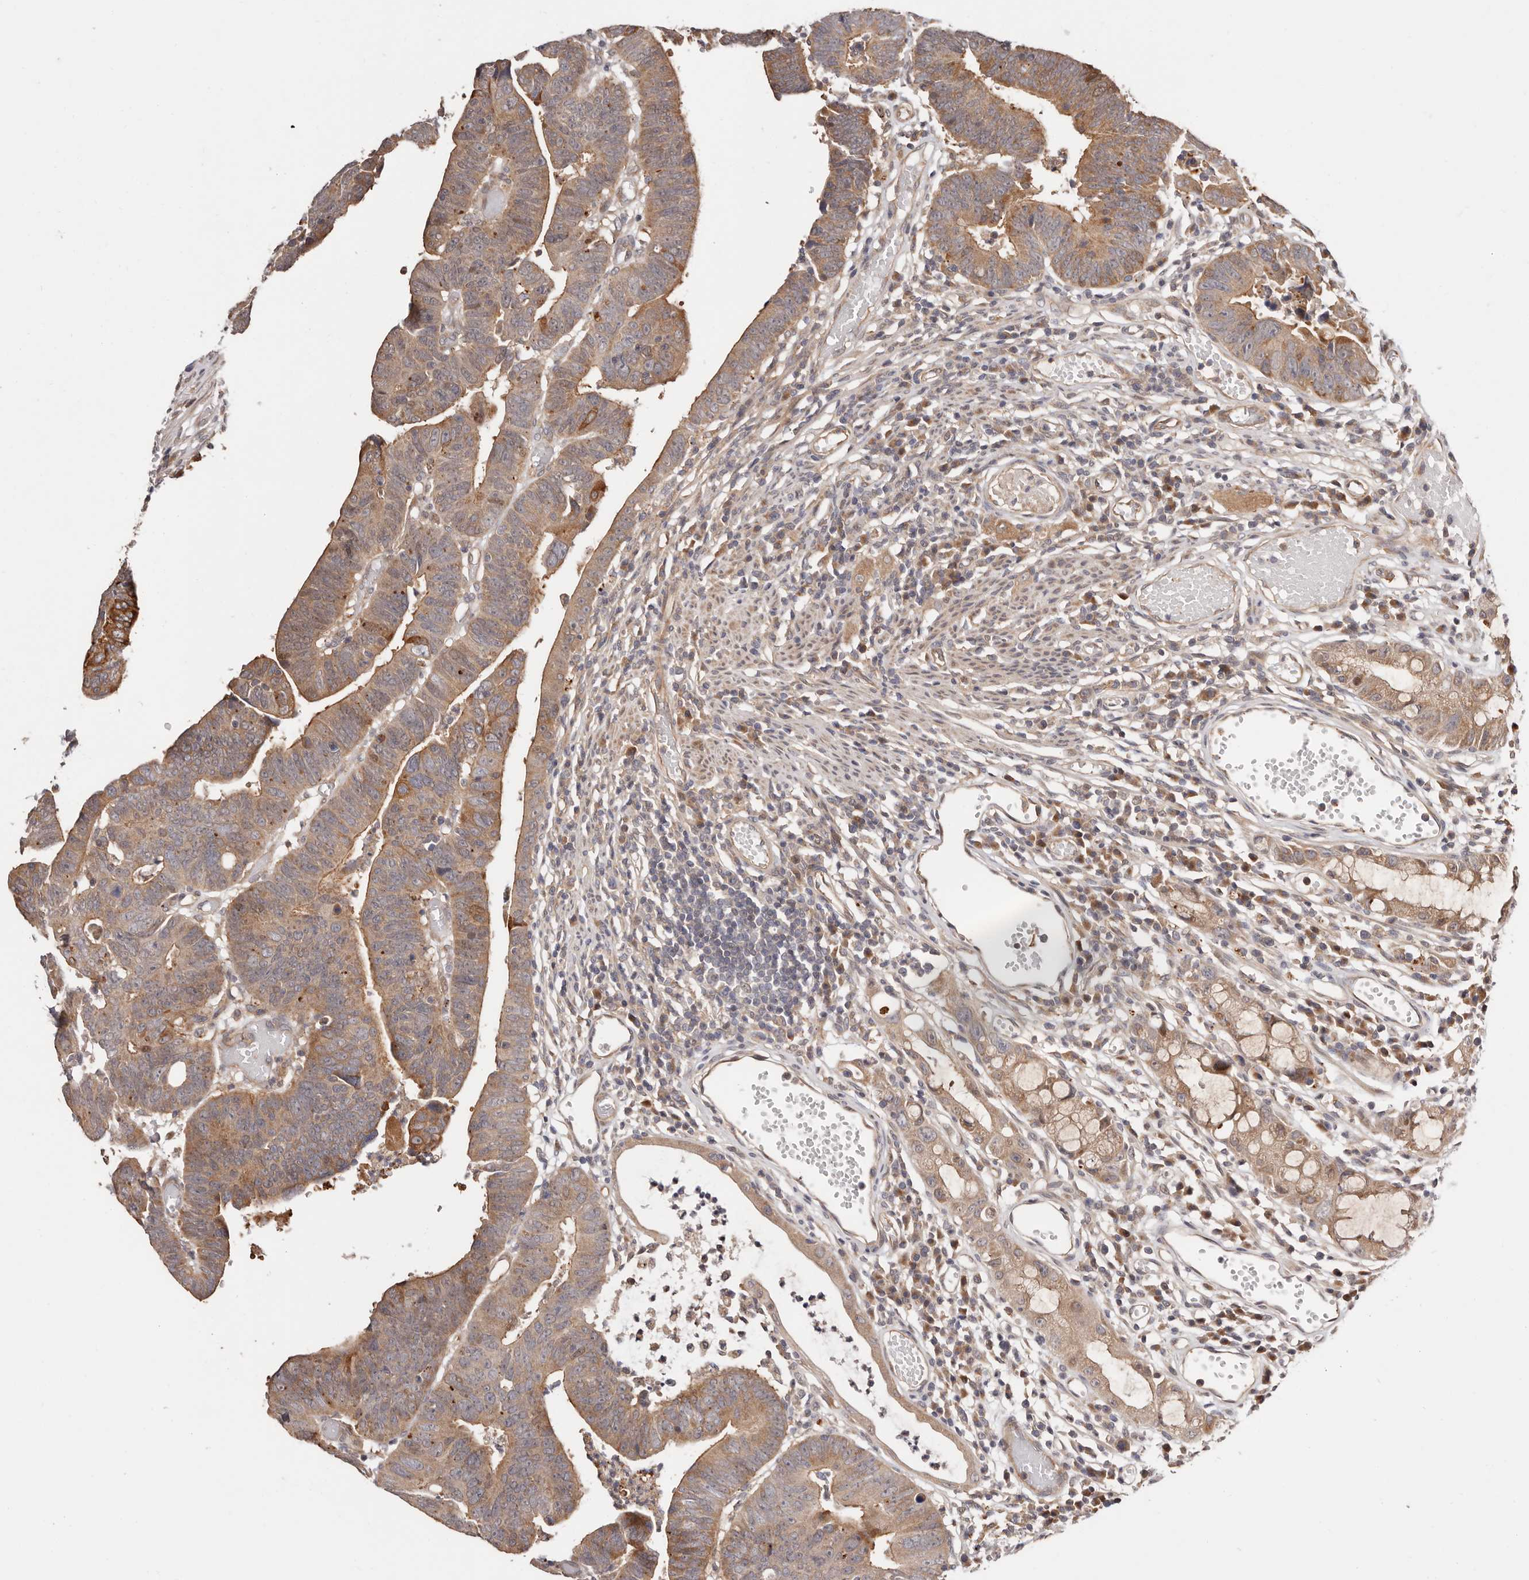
{"staining": {"intensity": "moderate", "quantity": ">75%", "location": "cytoplasmic/membranous"}, "tissue": "colorectal cancer", "cell_type": "Tumor cells", "image_type": "cancer", "snomed": [{"axis": "morphology", "description": "Adenocarcinoma, NOS"}, {"axis": "topography", "description": "Rectum"}], "caption": "The micrograph reveals immunohistochemical staining of colorectal cancer. There is moderate cytoplasmic/membranous staining is present in approximately >75% of tumor cells. (Stains: DAB (3,3'-diaminobenzidine) in brown, nuclei in blue, Microscopy: brightfield microscopy at high magnification).", "gene": "USP33", "patient": {"sex": "female", "age": 65}}